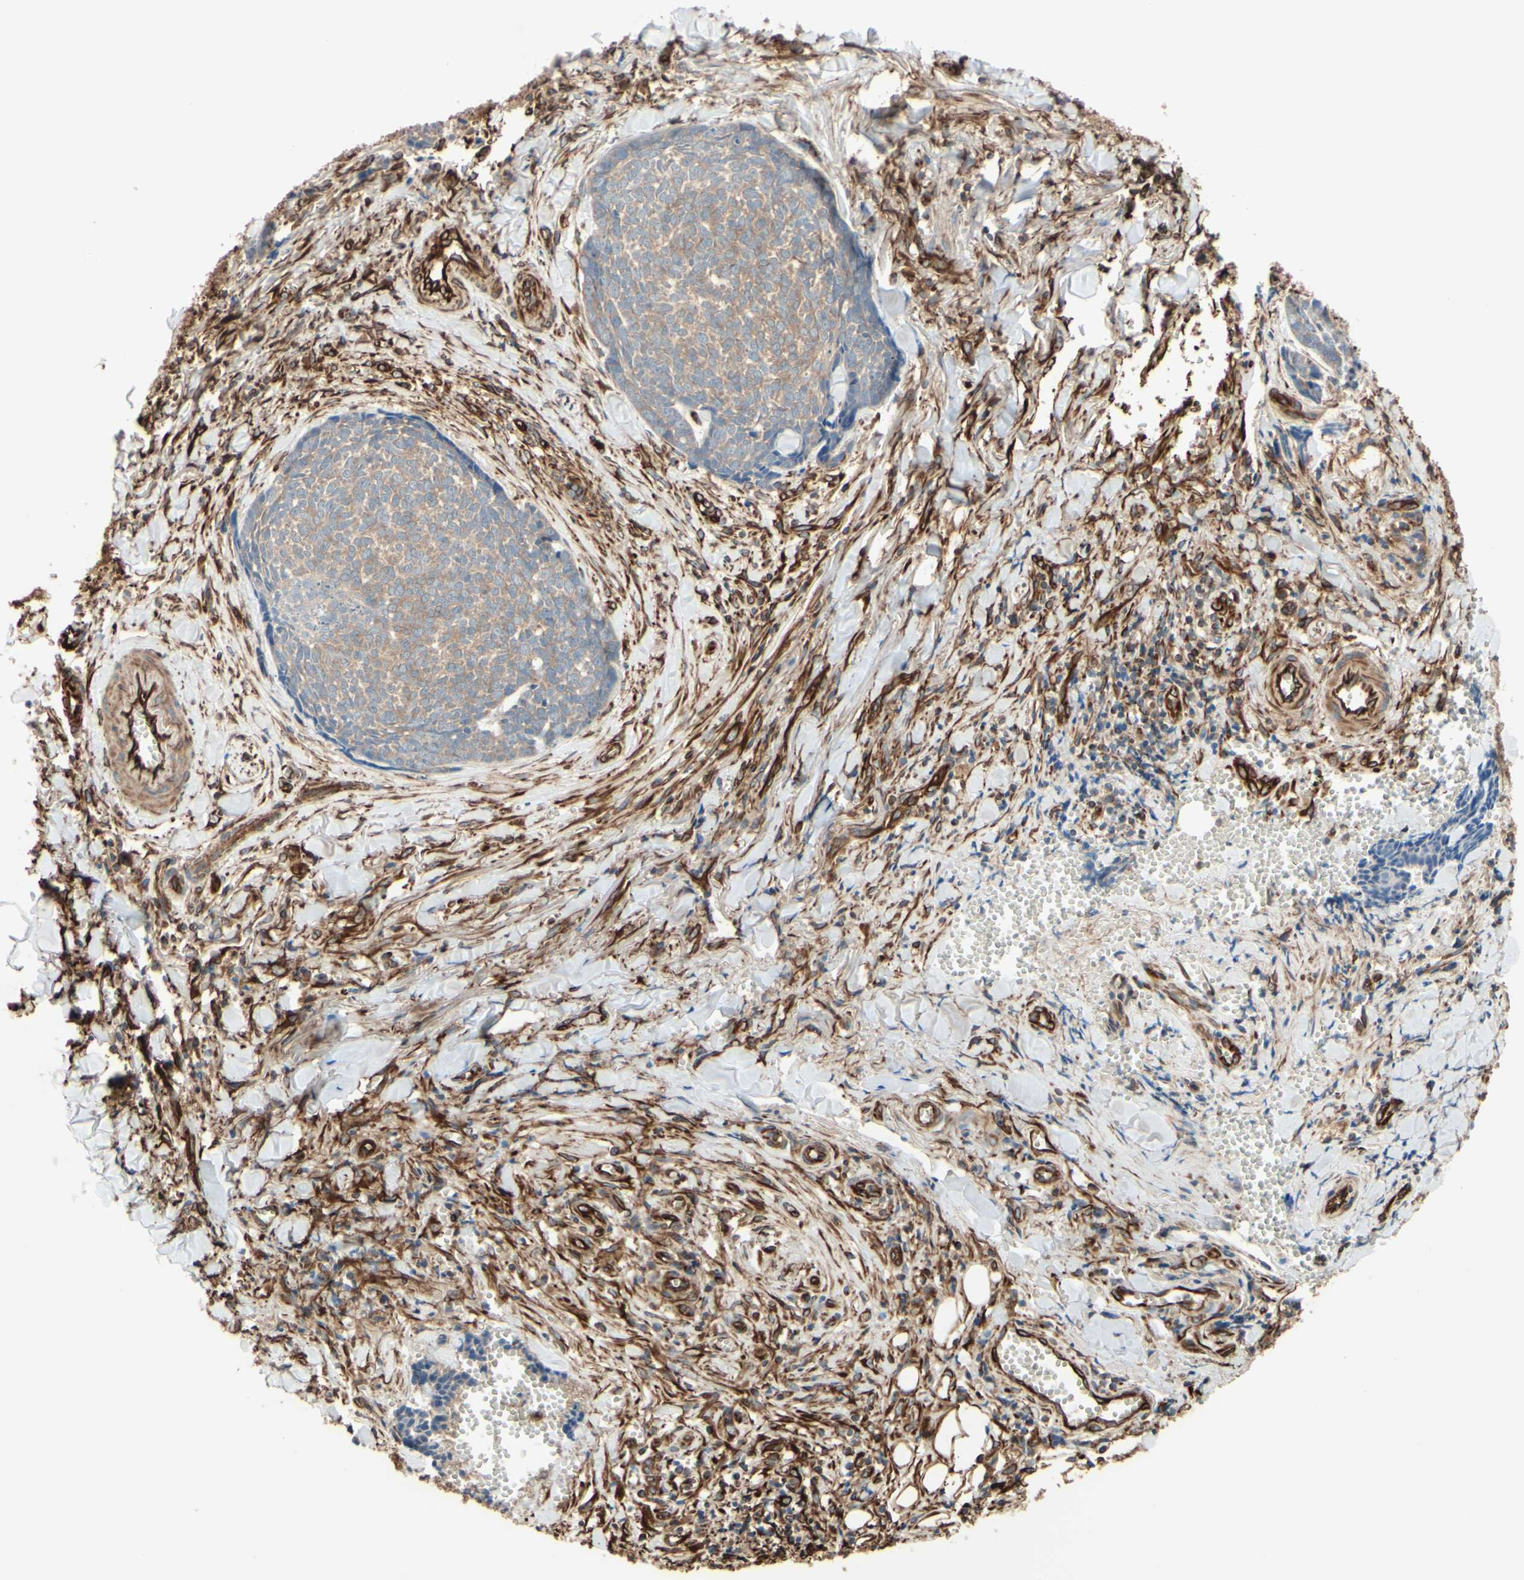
{"staining": {"intensity": "weak", "quantity": "25%-75%", "location": "cytoplasmic/membranous"}, "tissue": "skin cancer", "cell_type": "Tumor cells", "image_type": "cancer", "snomed": [{"axis": "morphology", "description": "Basal cell carcinoma"}, {"axis": "topography", "description": "Skin"}], "caption": "Human basal cell carcinoma (skin) stained for a protein (brown) displays weak cytoplasmic/membranous positive expression in about 25%-75% of tumor cells.", "gene": "TRAF2", "patient": {"sex": "male", "age": 84}}